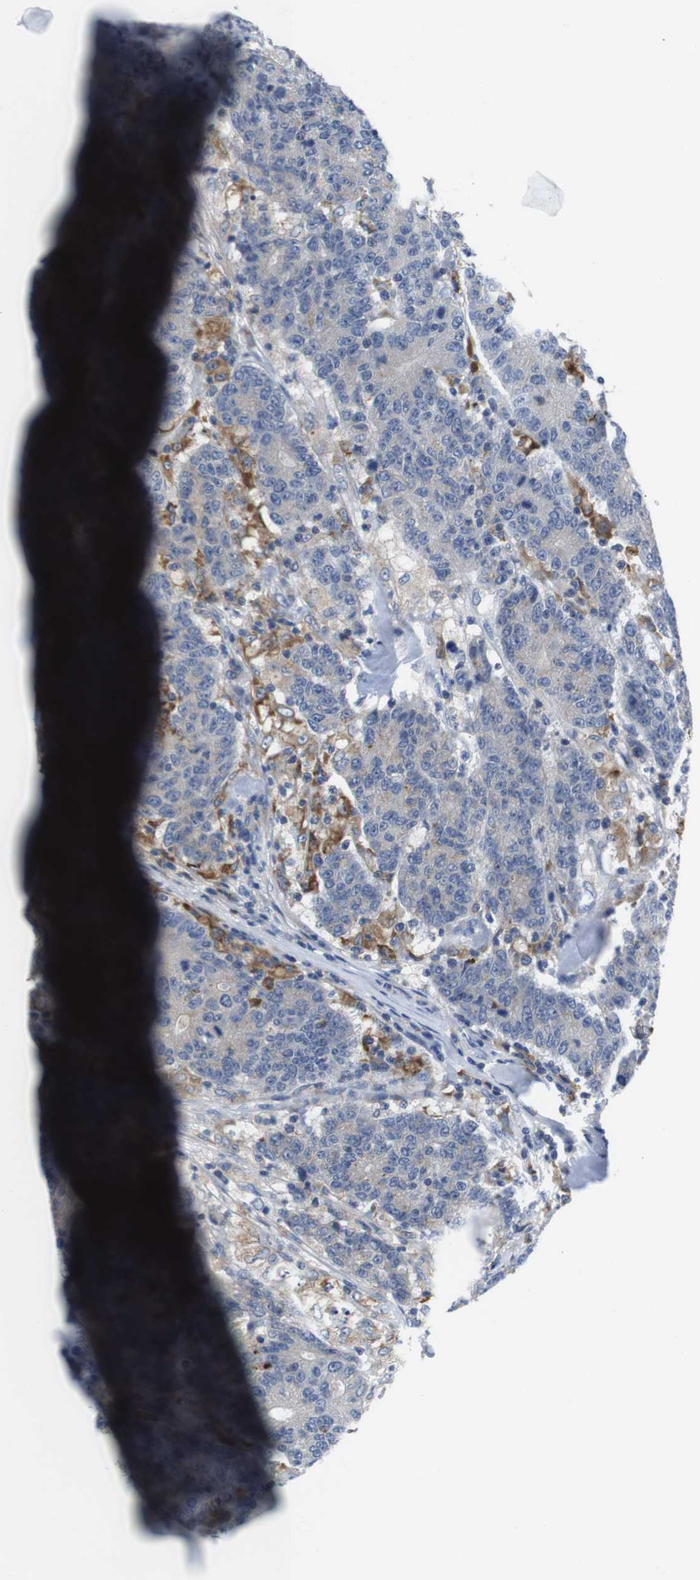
{"staining": {"intensity": "negative", "quantity": "none", "location": "none"}, "tissue": "colorectal cancer", "cell_type": "Tumor cells", "image_type": "cancer", "snomed": [{"axis": "morphology", "description": "Normal tissue, NOS"}, {"axis": "morphology", "description": "Adenocarcinoma, NOS"}, {"axis": "topography", "description": "Colon"}], "caption": "Tumor cells show no significant expression in colorectal cancer (adenocarcinoma).", "gene": "CNGA2", "patient": {"sex": "female", "age": 75}}